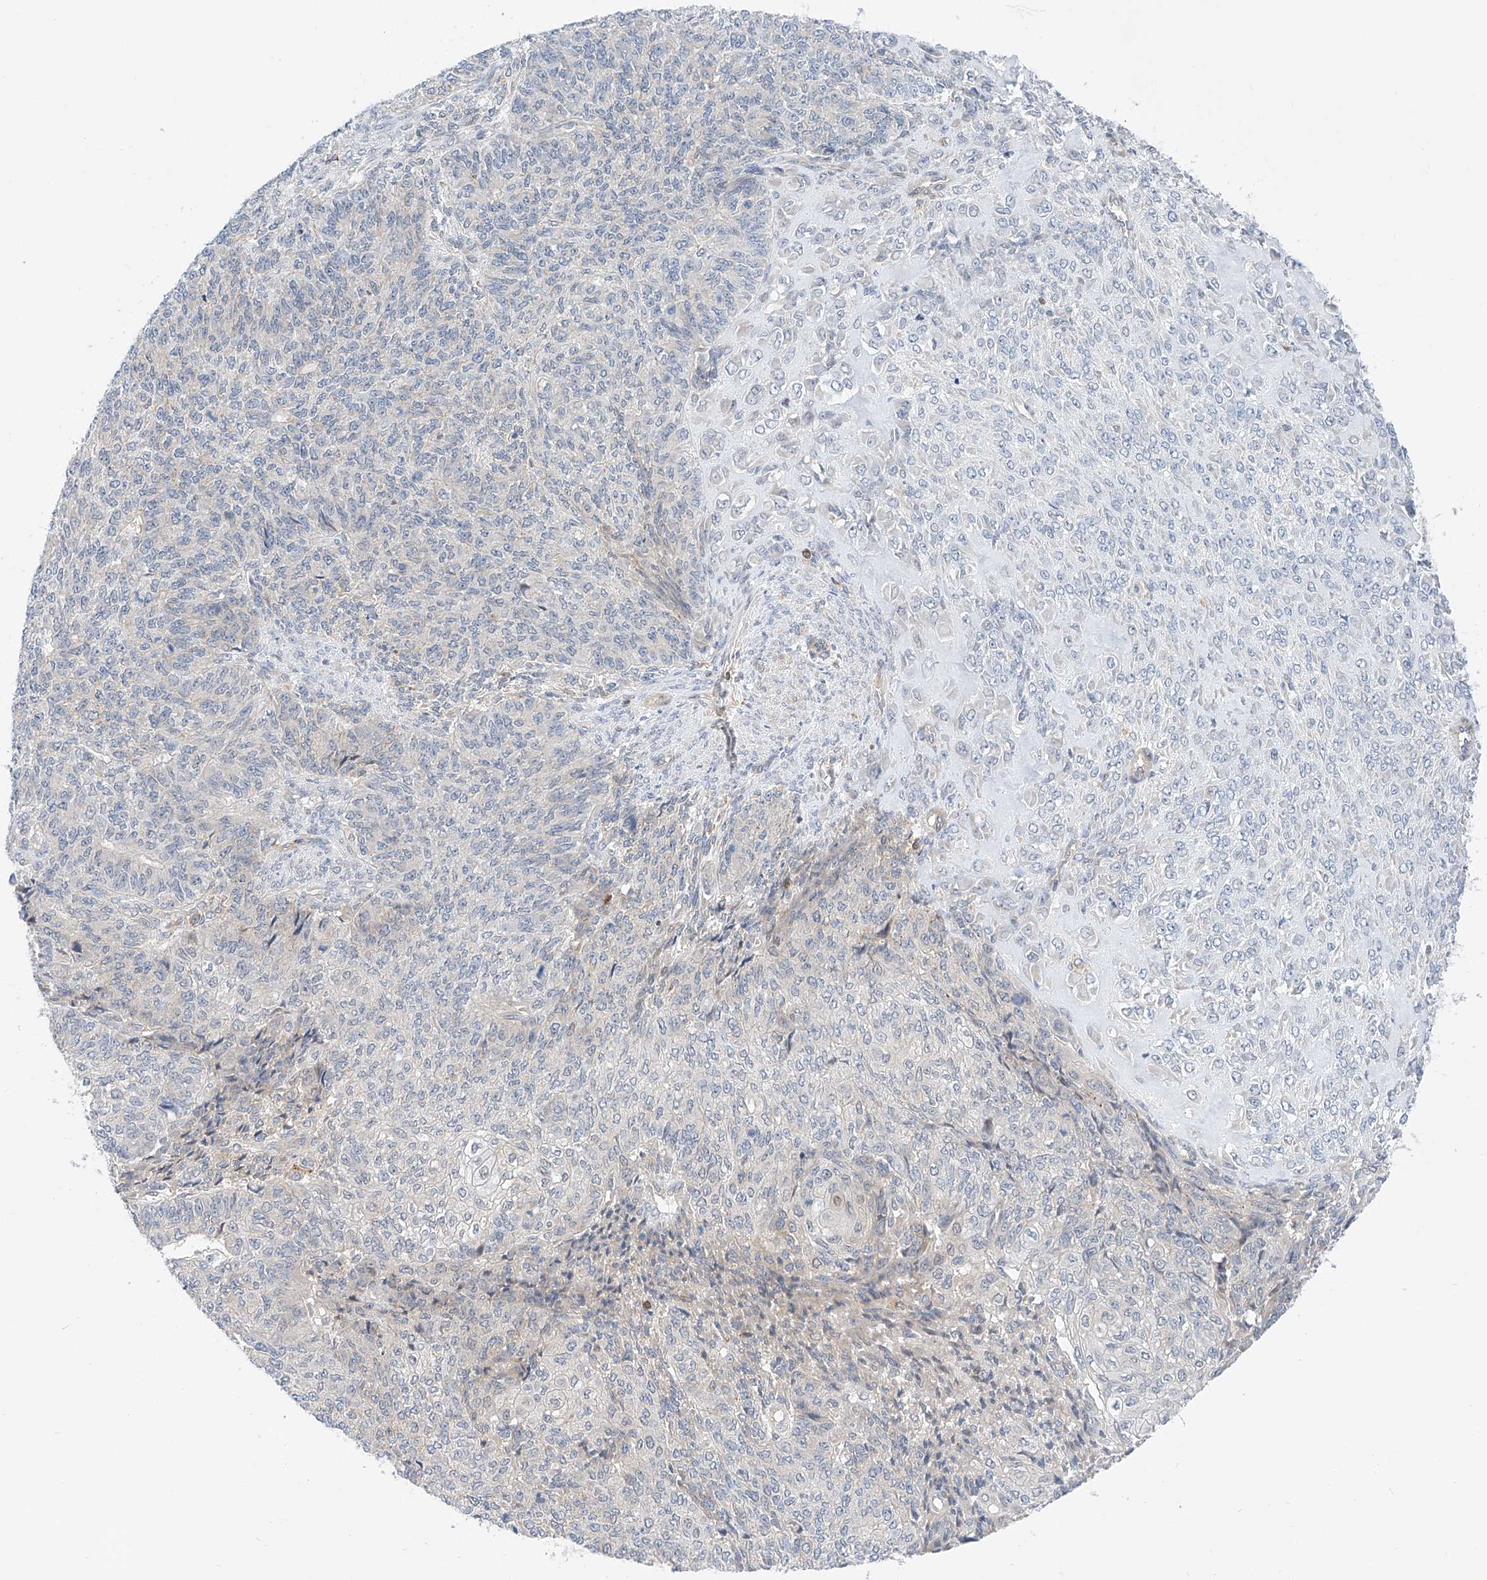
{"staining": {"intensity": "negative", "quantity": "none", "location": "none"}, "tissue": "endometrial cancer", "cell_type": "Tumor cells", "image_type": "cancer", "snomed": [{"axis": "morphology", "description": "Adenocarcinoma, NOS"}, {"axis": "topography", "description": "Endometrium"}], "caption": "This is an immunohistochemistry image of endometrial cancer. There is no positivity in tumor cells.", "gene": "MFN2", "patient": {"sex": "female", "age": 32}}